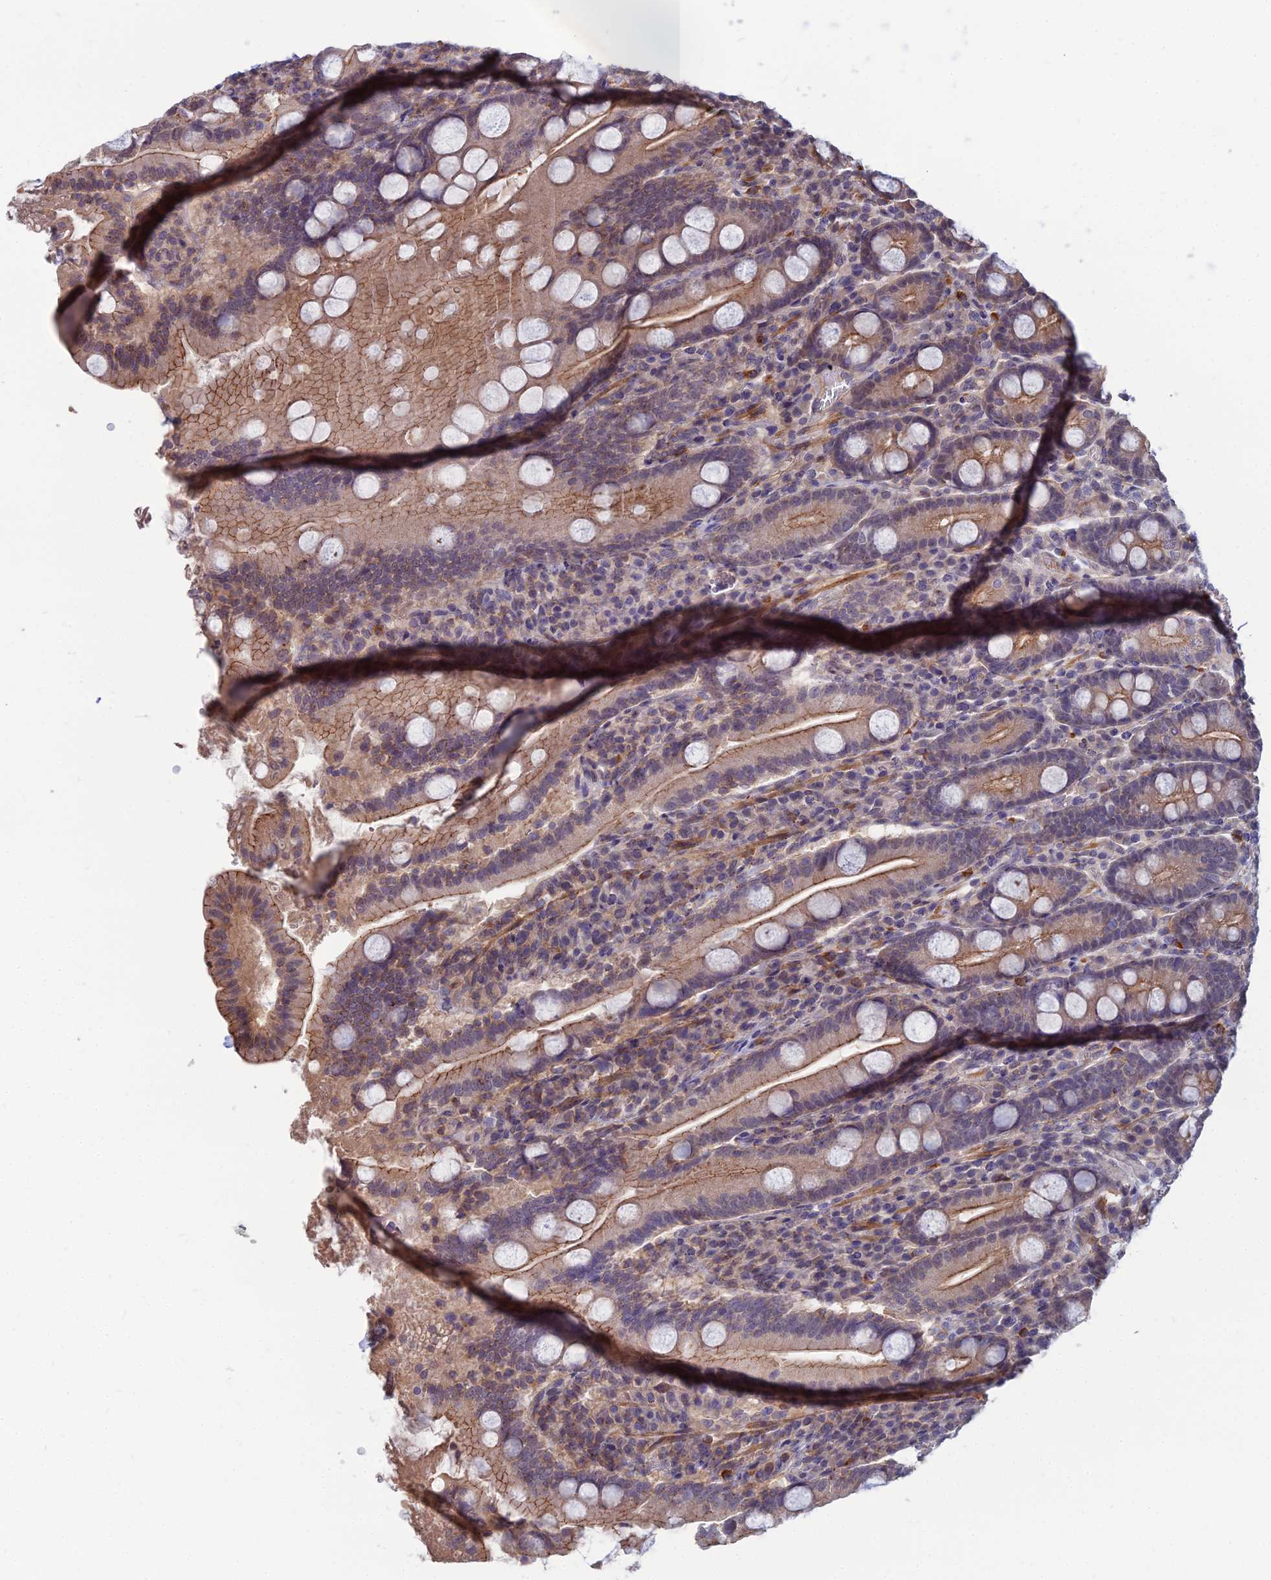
{"staining": {"intensity": "moderate", "quantity": ">75%", "location": "cytoplasmic/membranous"}, "tissue": "duodenum", "cell_type": "Glandular cells", "image_type": "normal", "snomed": [{"axis": "morphology", "description": "Normal tissue, NOS"}, {"axis": "topography", "description": "Duodenum"}], "caption": "Duodenum stained with IHC demonstrates moderate cytoplasmic/membranous expression in approximately >75% of glandular cells. Ihc stains the protein of interest in brown and the nuclei are stained blue.", "gene": "OPA3", "patient": {"sex": "male", "age": 35}}